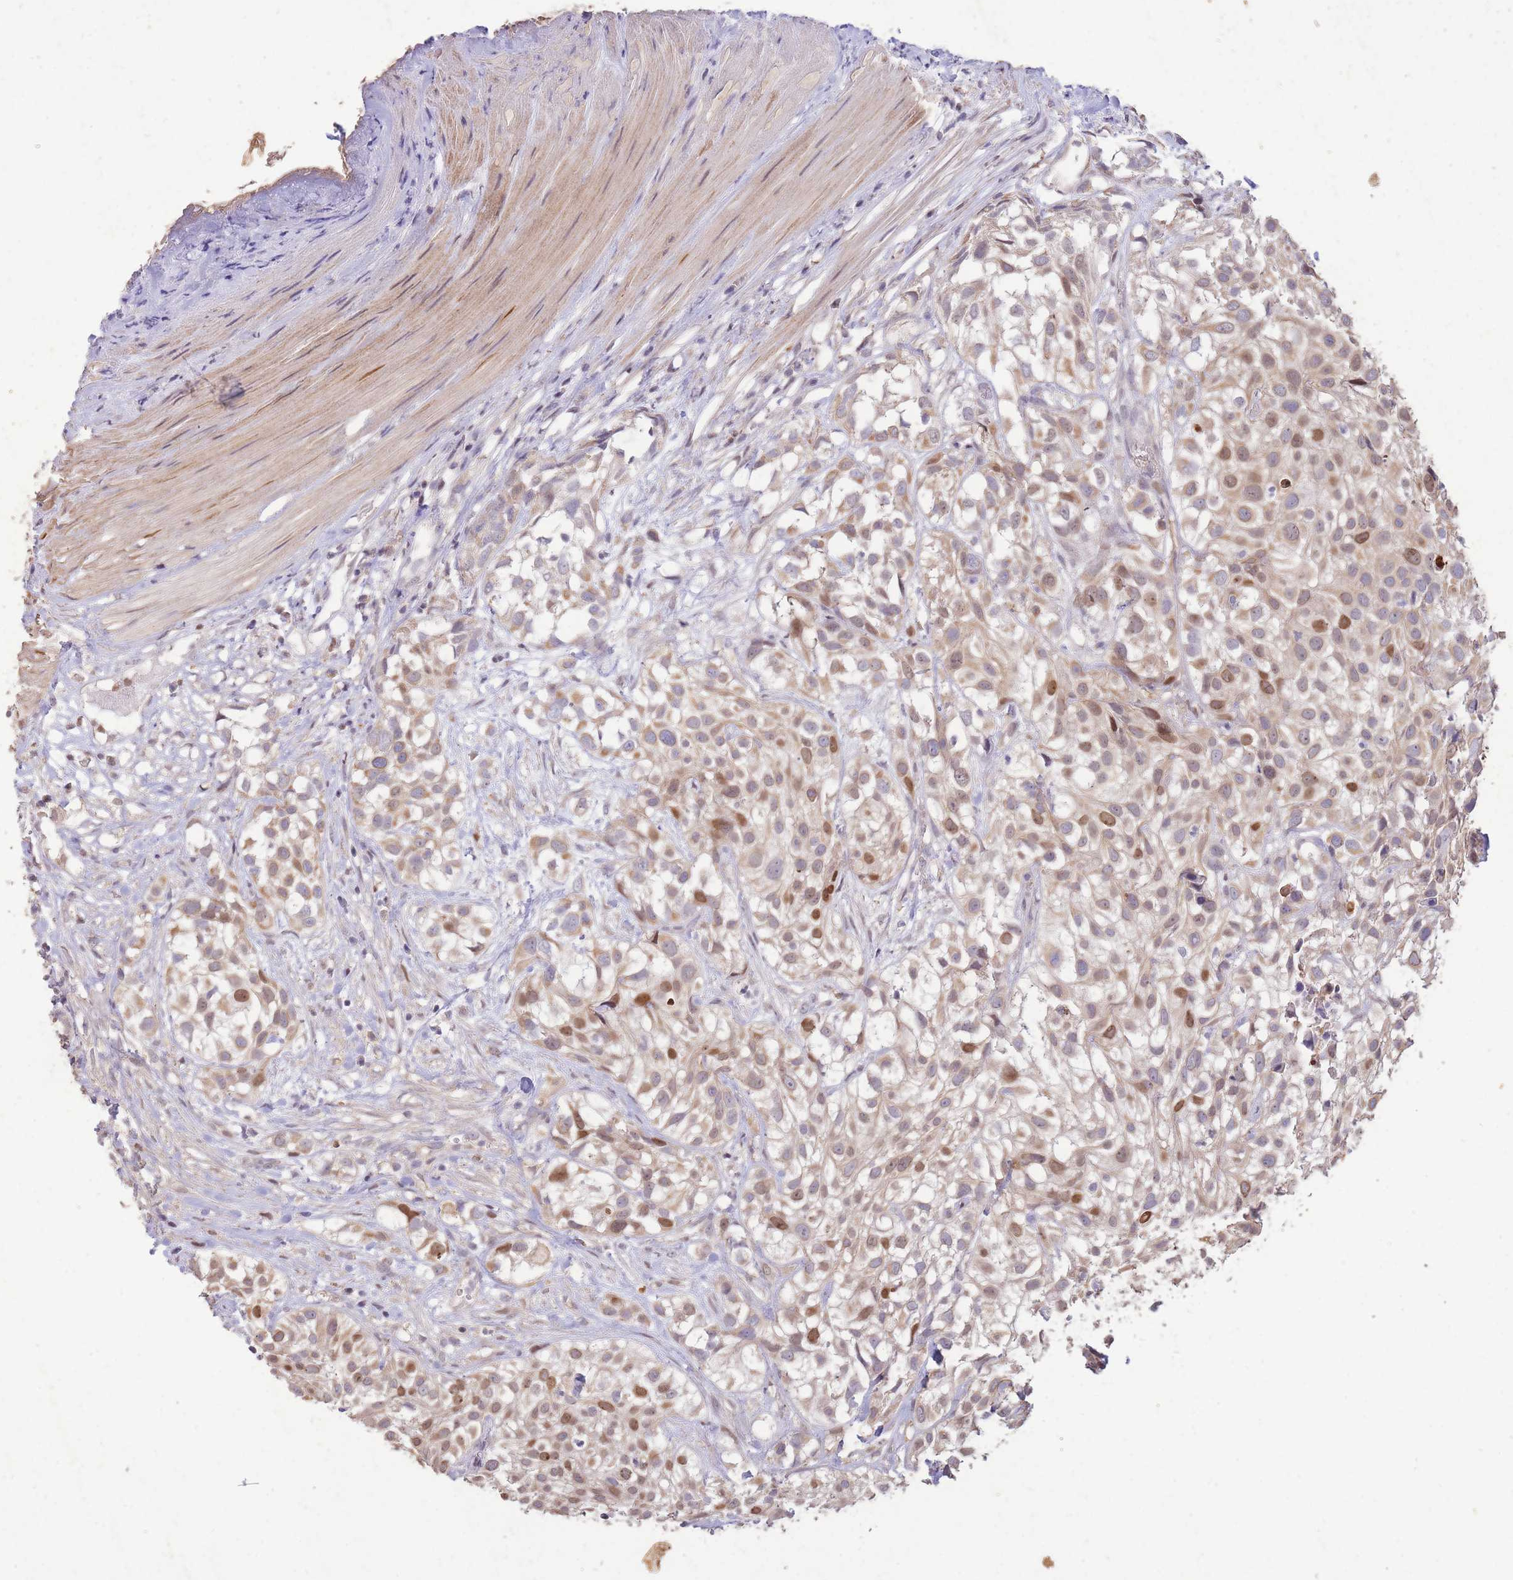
{"staining": {"intensity": "moderate", "quantity": "25%-75%", "location": "cytoplasmic/membranous,nuclear"}, "tissue": "urothelial cancer", "cell_type": "Tumor cells", "image_type": "cancer", "snomed": [{"axis": "morphology", "description": "Urothelial carcinoma, High grade"}, {"axis": "topography", "description": "Urinary bladder"}], "caption": "A brown stain highlights moderate cytoplasmic/membranous and nuclear positivity of a protein in human urothelial cancer tumor cells.", "gene": "RGS14", "patient": {"sex": "male", "age": 56}}